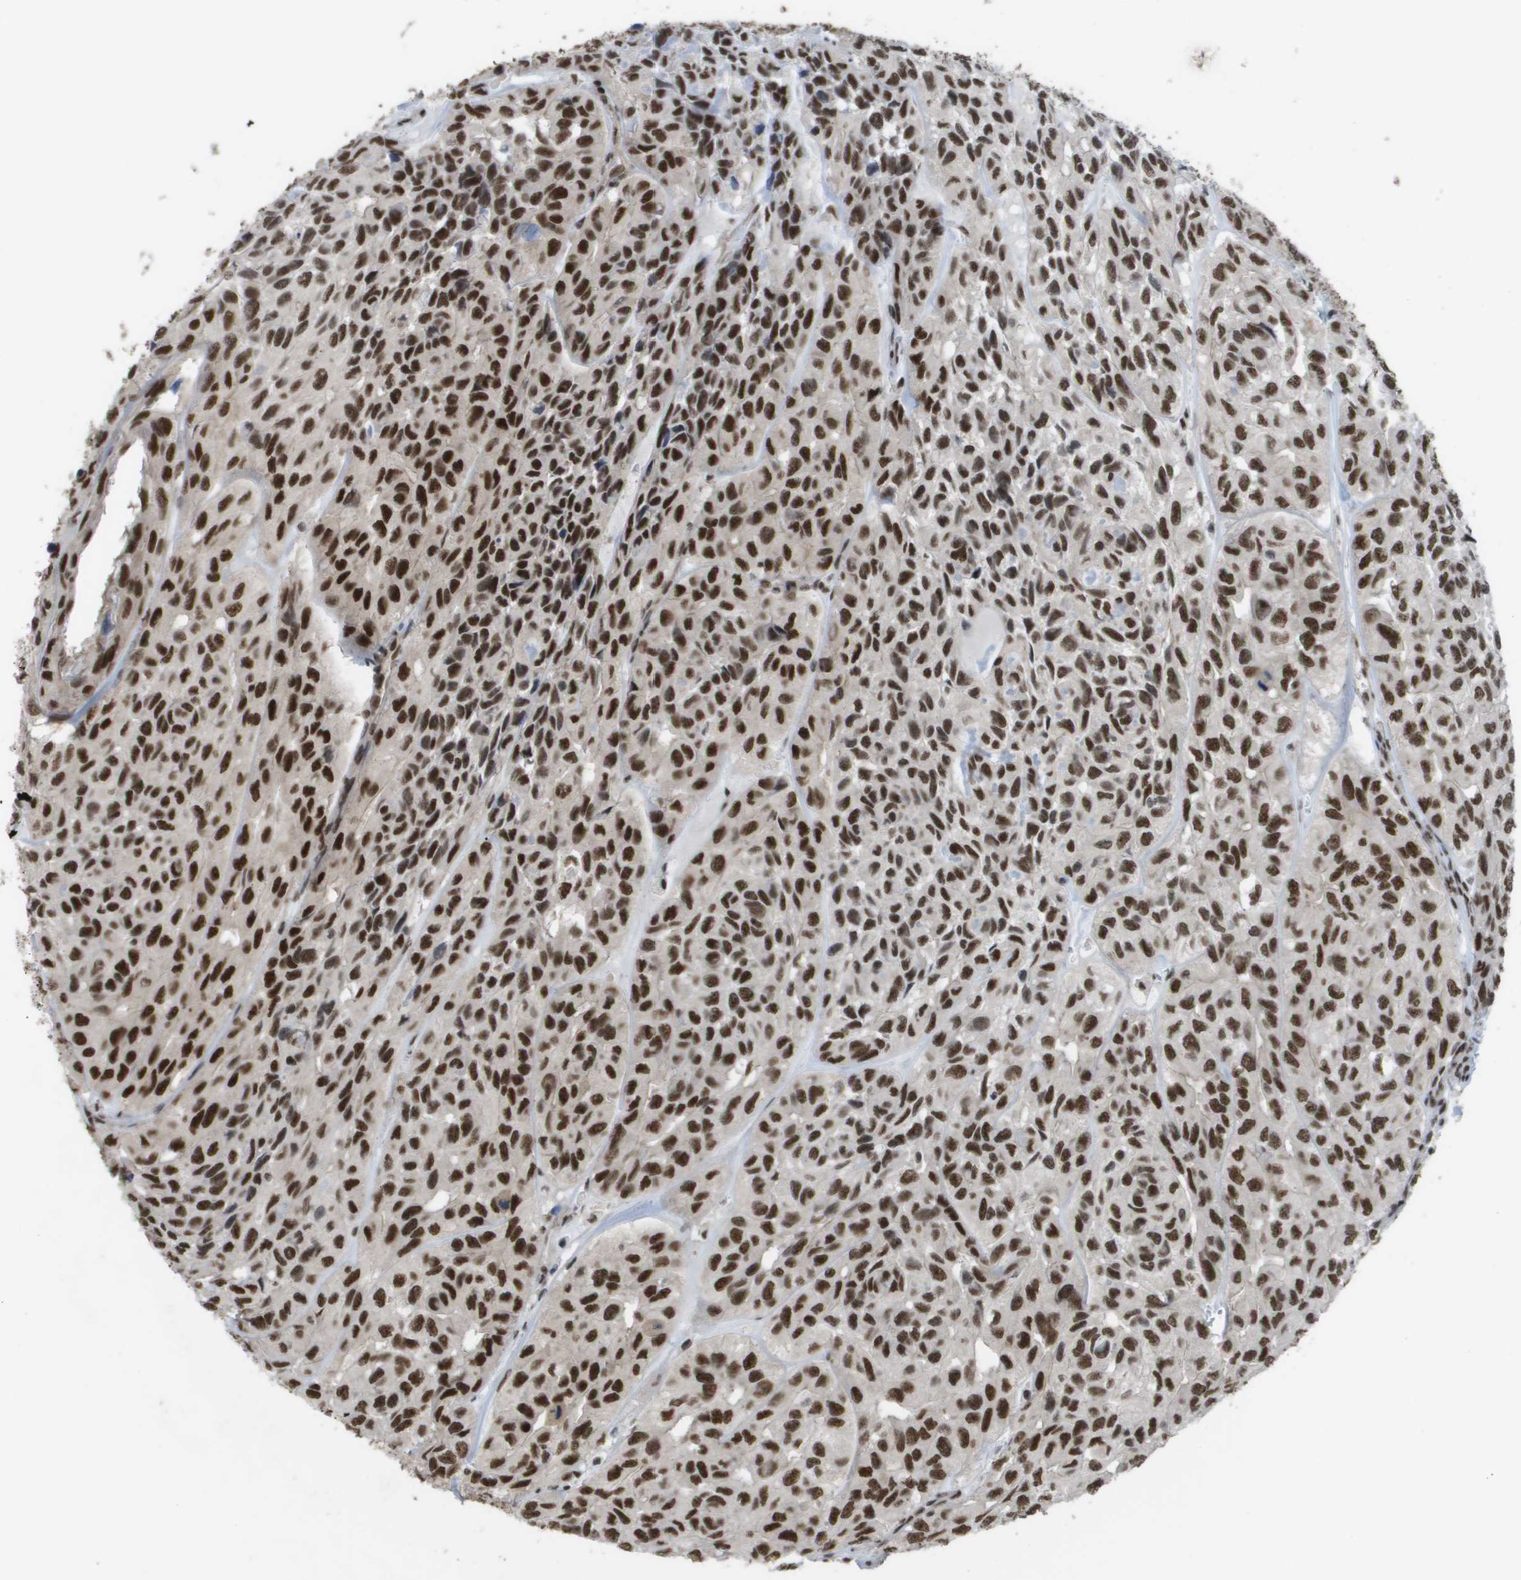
{"staining": {"intensity": "strong", "quantity": ">75%", "location": "nuclear"}, "tissue": "head and neck cancer", "cell_type": "Tumor cells", "image_type": "cancer", "snomed": [{"axis": "morphology", "description": "Adenocarcinoma, NOS"}, {"axis": "topography", "description": "Salivary gland, NOS"}, {"axis": "topography", "description": "Head-Neck"}], "caption": "High-magnification brightfield microscopy of head and neck cancer (adenocarcinoma) stained with DAB (brown) and counterstained with hematoxylin (blue). tumor cells exhibit strong nuclear positivity is identified in about>75% of cells. The protein is stained brown, and the nuclei are stained in blue (DAB IHC with brightfield microscopy, high magnification).", "gene": "CDT1", "patient": {"sex": "female", "age": 76}}